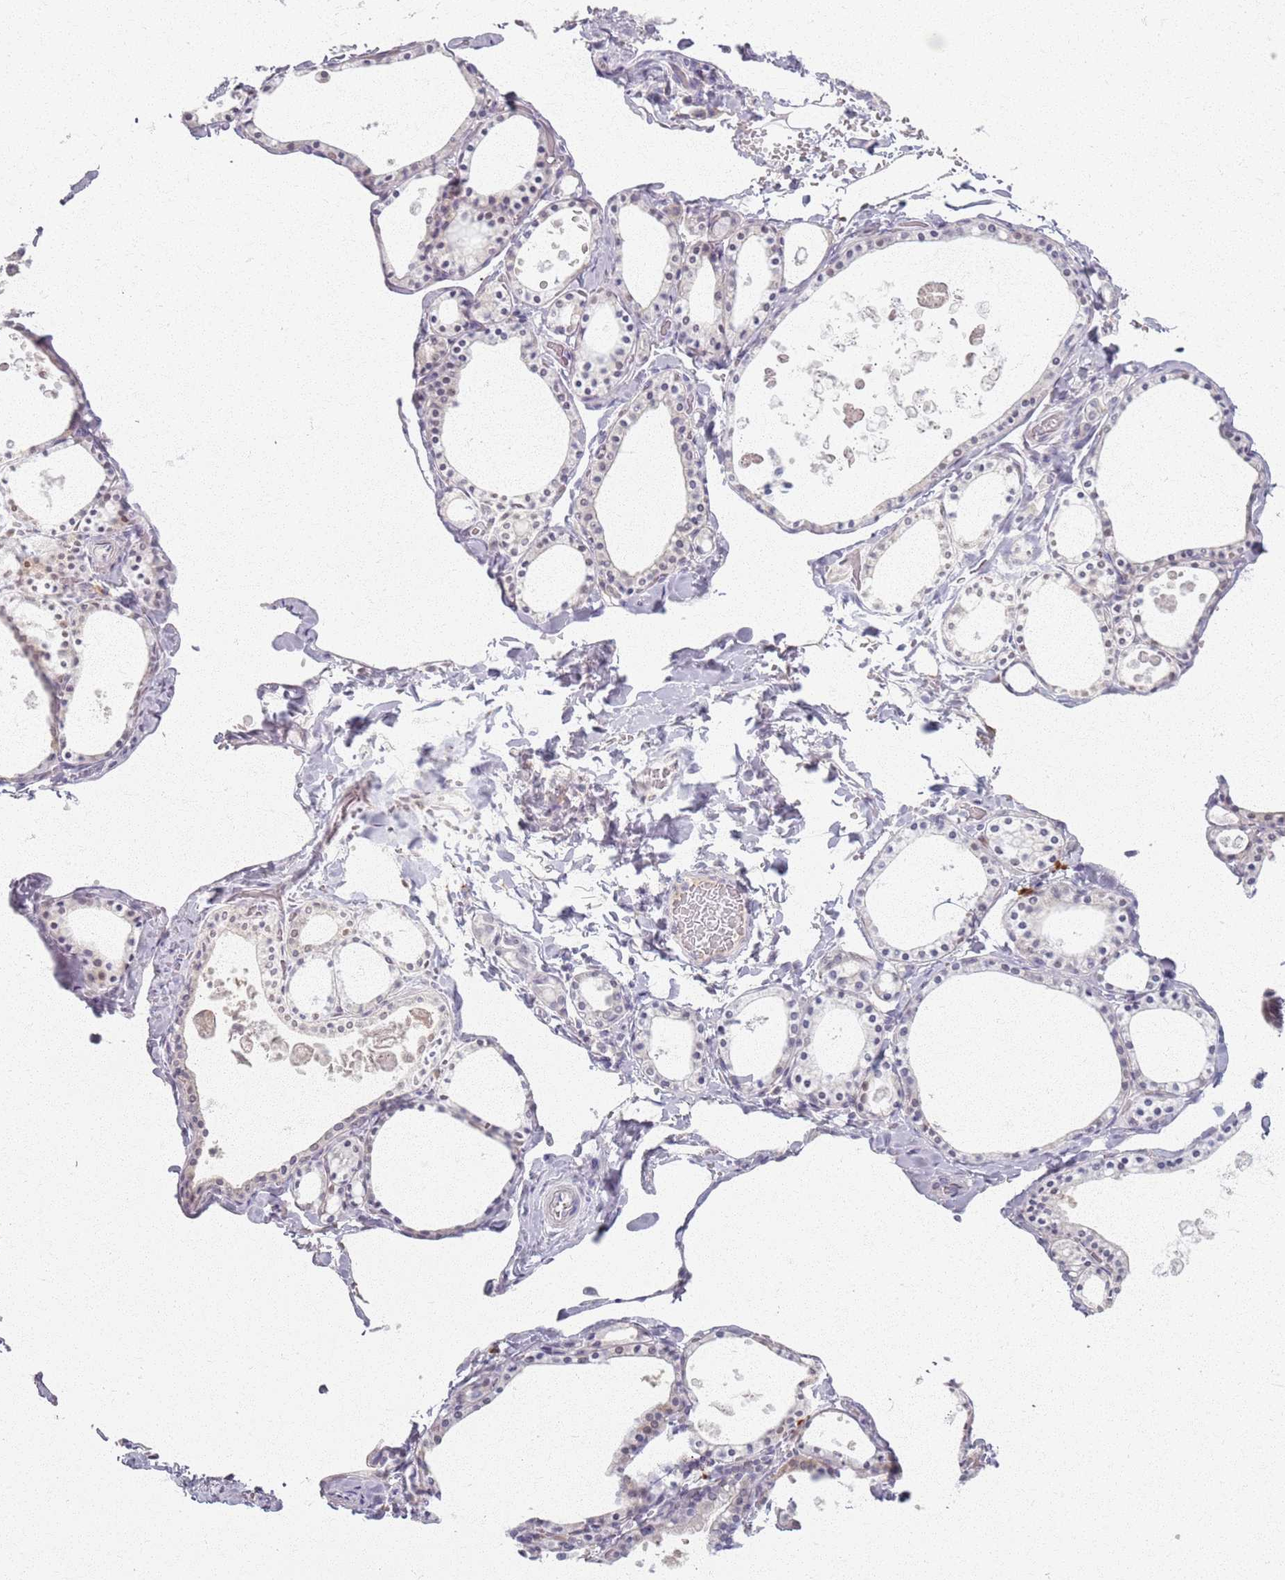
{"staining": {"intensity": "negative", "quantity": "none", "location": "none"}, "tissue": "thyroid gland", "cell_type": "Glandular cells", "image_type": "normal", "snomed": [{"axis": "morphology", "description": "Normal tissue, NOS"}, {"axis": "topography", "description": "Thyroid gland"}], "caption": "This micrograph is of benign thyroid gland stained with immunohistochemistry to label a protein in brown with the nuclei are counter-stained blue. There is no positivity in glandular cells. Brightfield microscopy of immunohistochemistry stained with DAB (3,3'-diaminobenzidine) (brown) and hematoxylin (blue), captured at high magnification.", "gene": "CRIPT", "patient": {"sex": "male", "age": 56}}